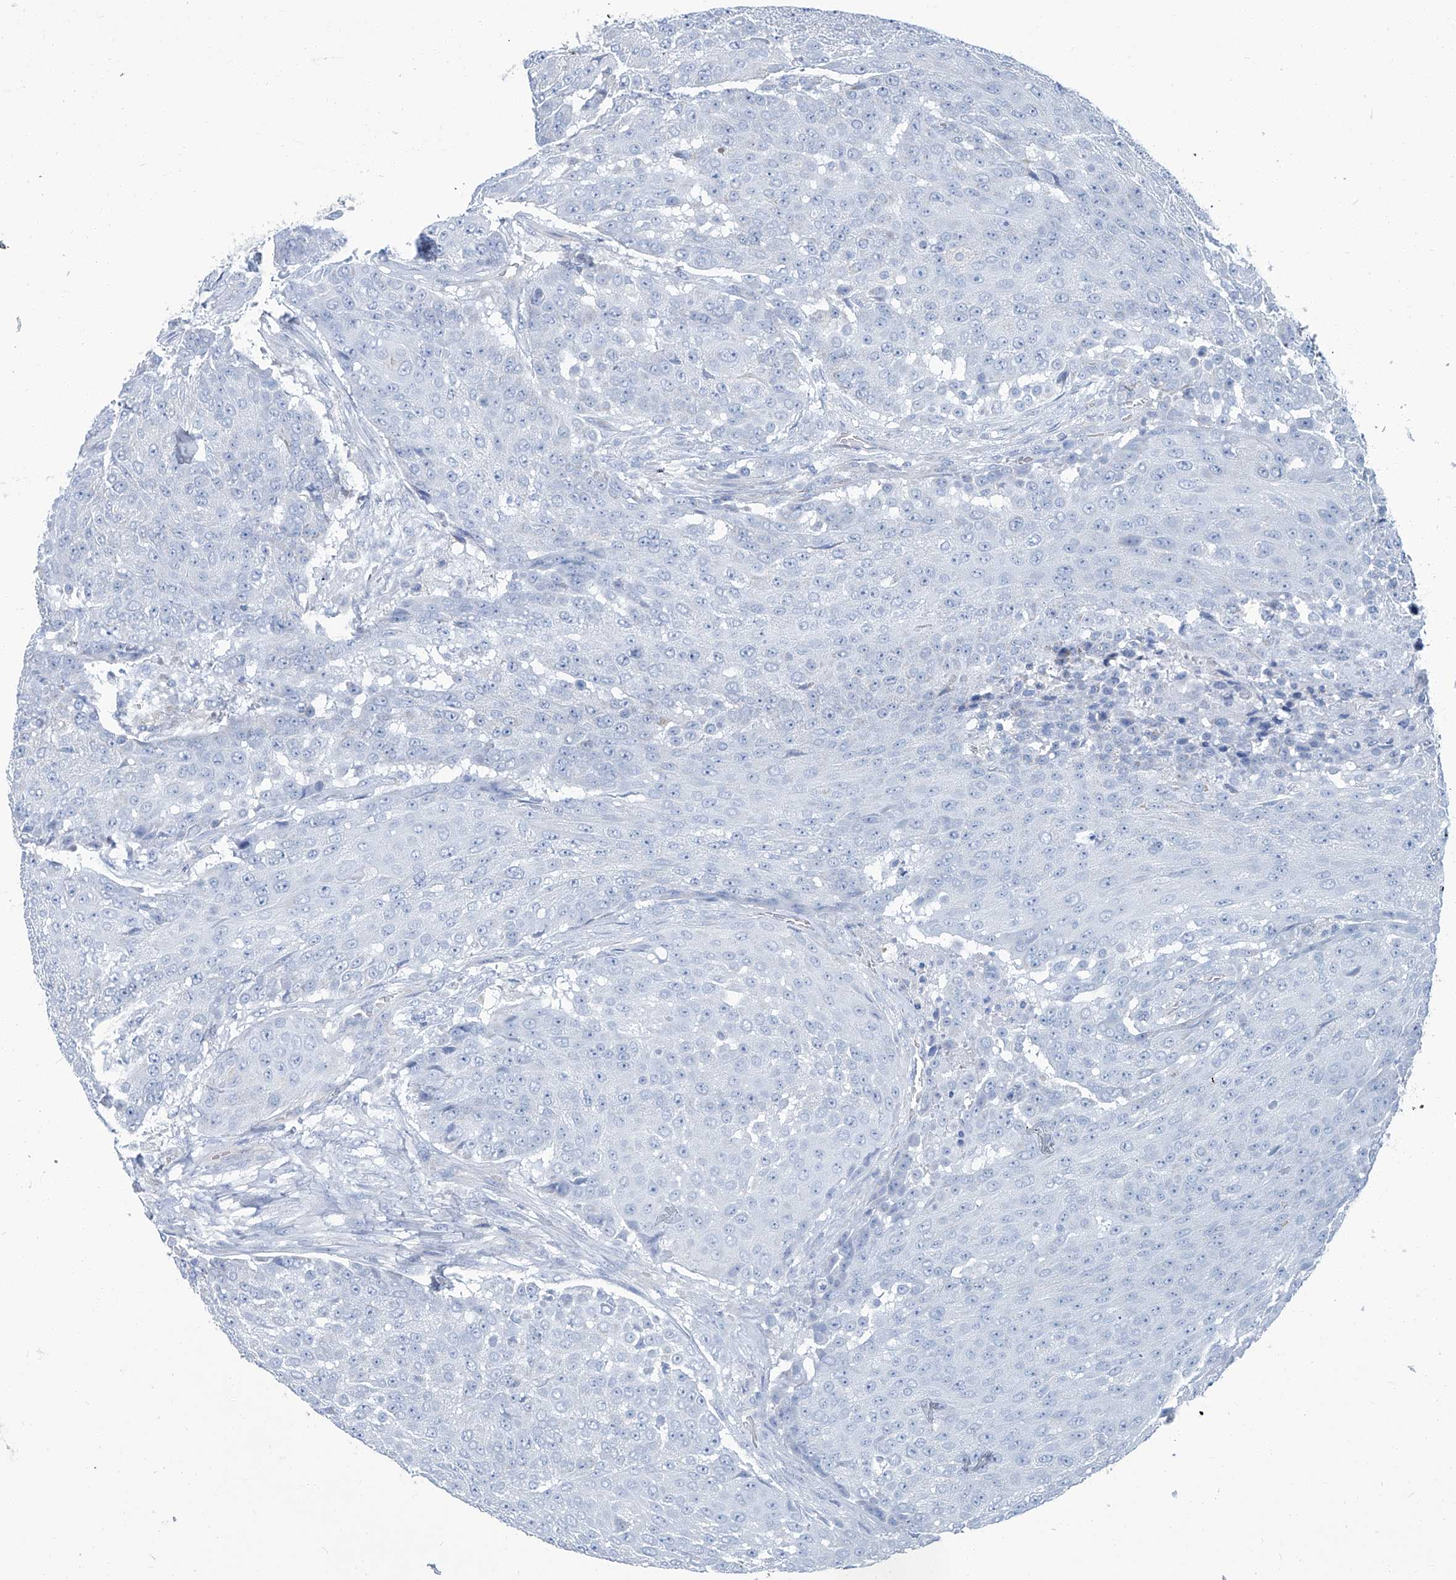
{"staining": {"intensity": "negative", "quantity": "none", "location": "none"}, "tissue": "urothelial cancer", "cell_type": "Tumor cells", "image_type": "cancer", "snomed": [{"axis": "morphology", "description": "Urothelial carcinoma, High grade"}, {"axis": "topography", "description": "Urinary bladder"}], "caption": "Immunohistochemical staining of urothelial carcinoma (high-grade) displays no significant expression in tumor cells.", "gene": "PFKL", "patient": {"sex": "female", "age": 63}}